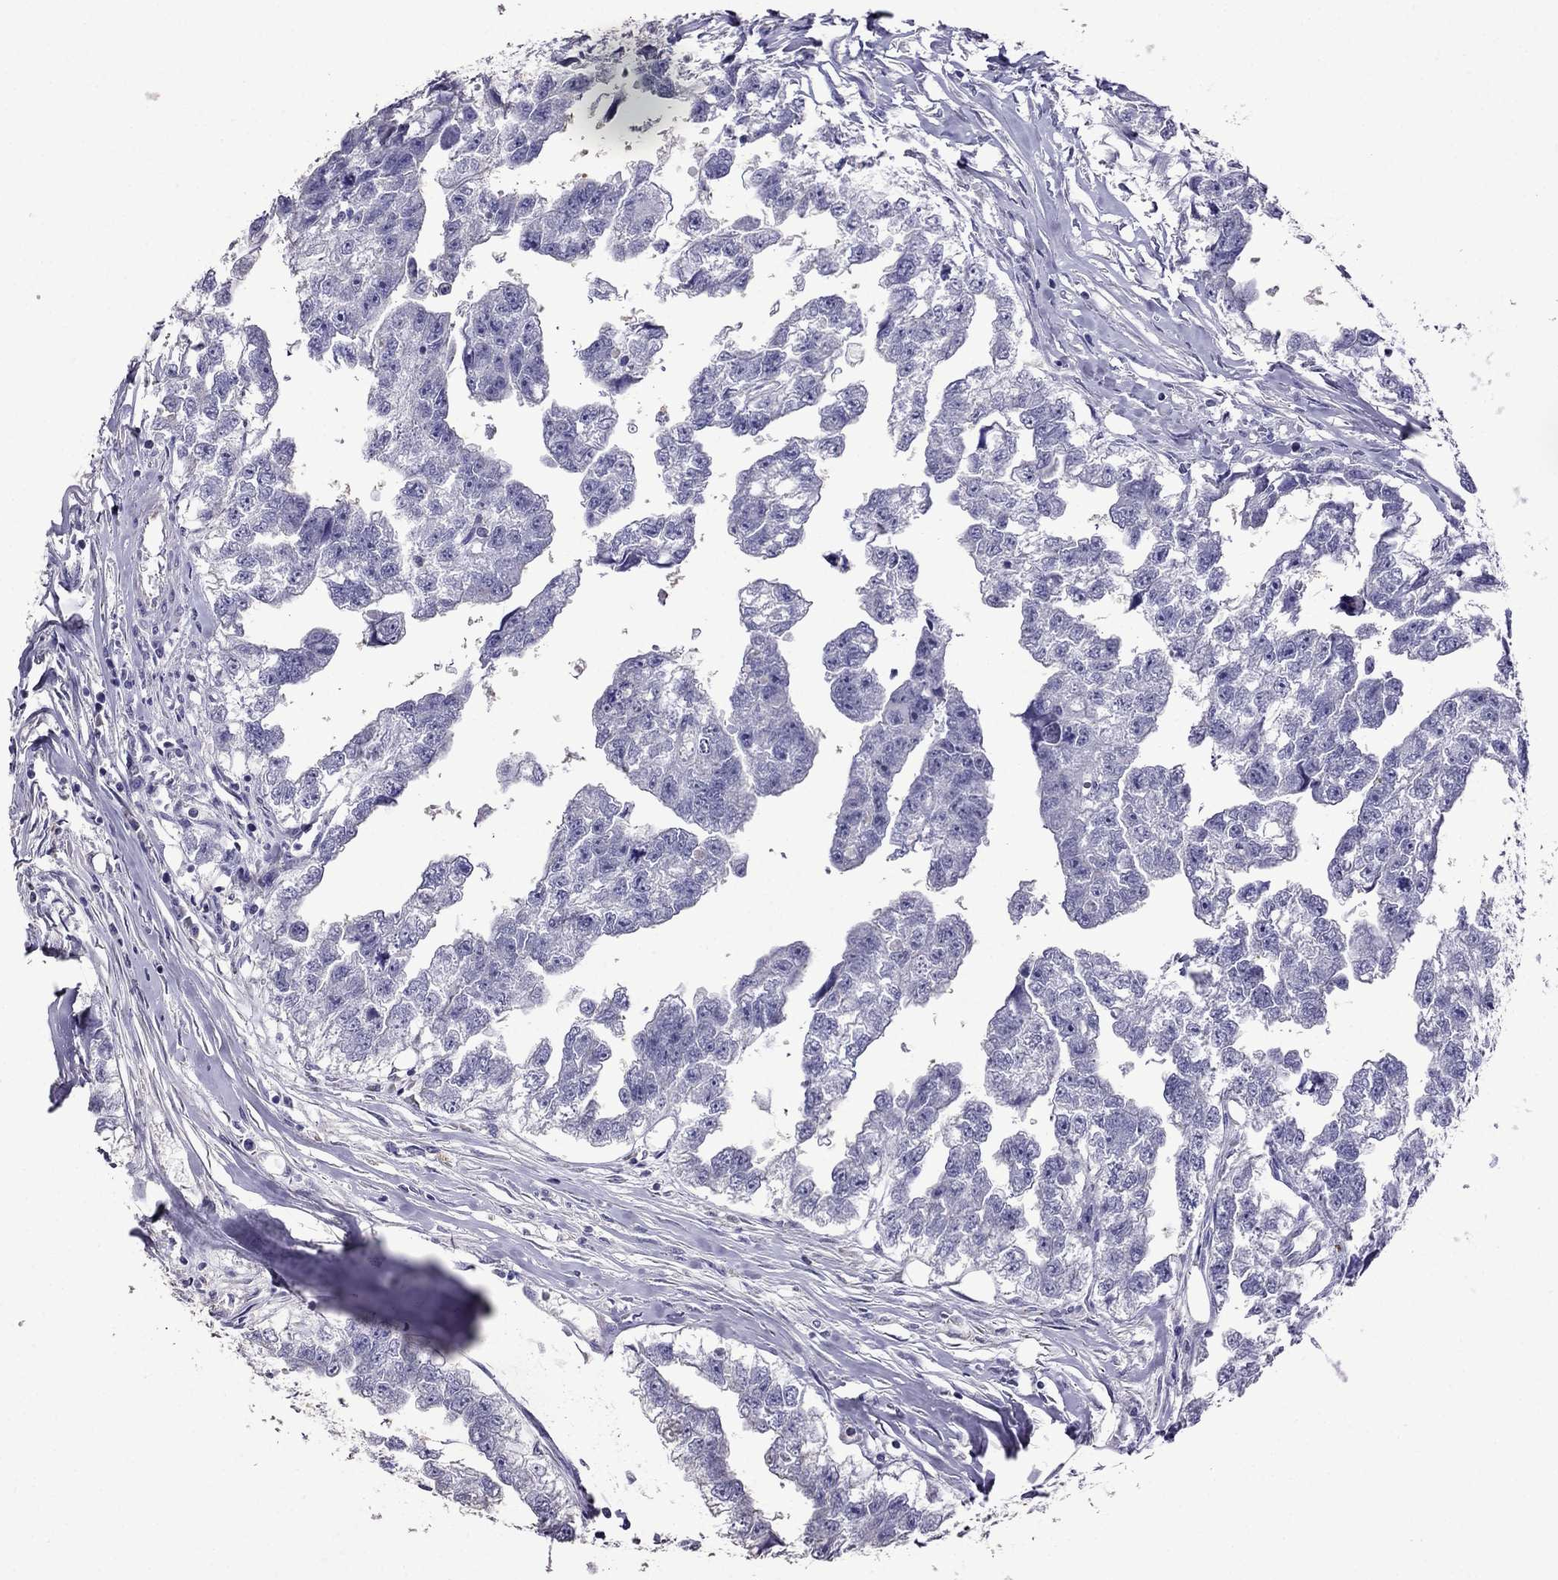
{"staining": {"intensity": "negative", "quantity": "none", "location": "none"}, "tissue": "testis cancer", "cell_type": "Tumor cells", "image_type": "cancer", "snomed": [{"axis": "morphology", "description": "Carcinoma, Embryonal, NOS"}, {"axis": "morphology", "description": "Teratoma, malignant, NOS"}, {"axis": "topography", "description": "Testis"}], "caption": "Protein analysis of testis embryonal carcinoma displays no significant staining in tumor cells.", "gene": "AK5", "patient": {"sex": "male", "age": 44}}